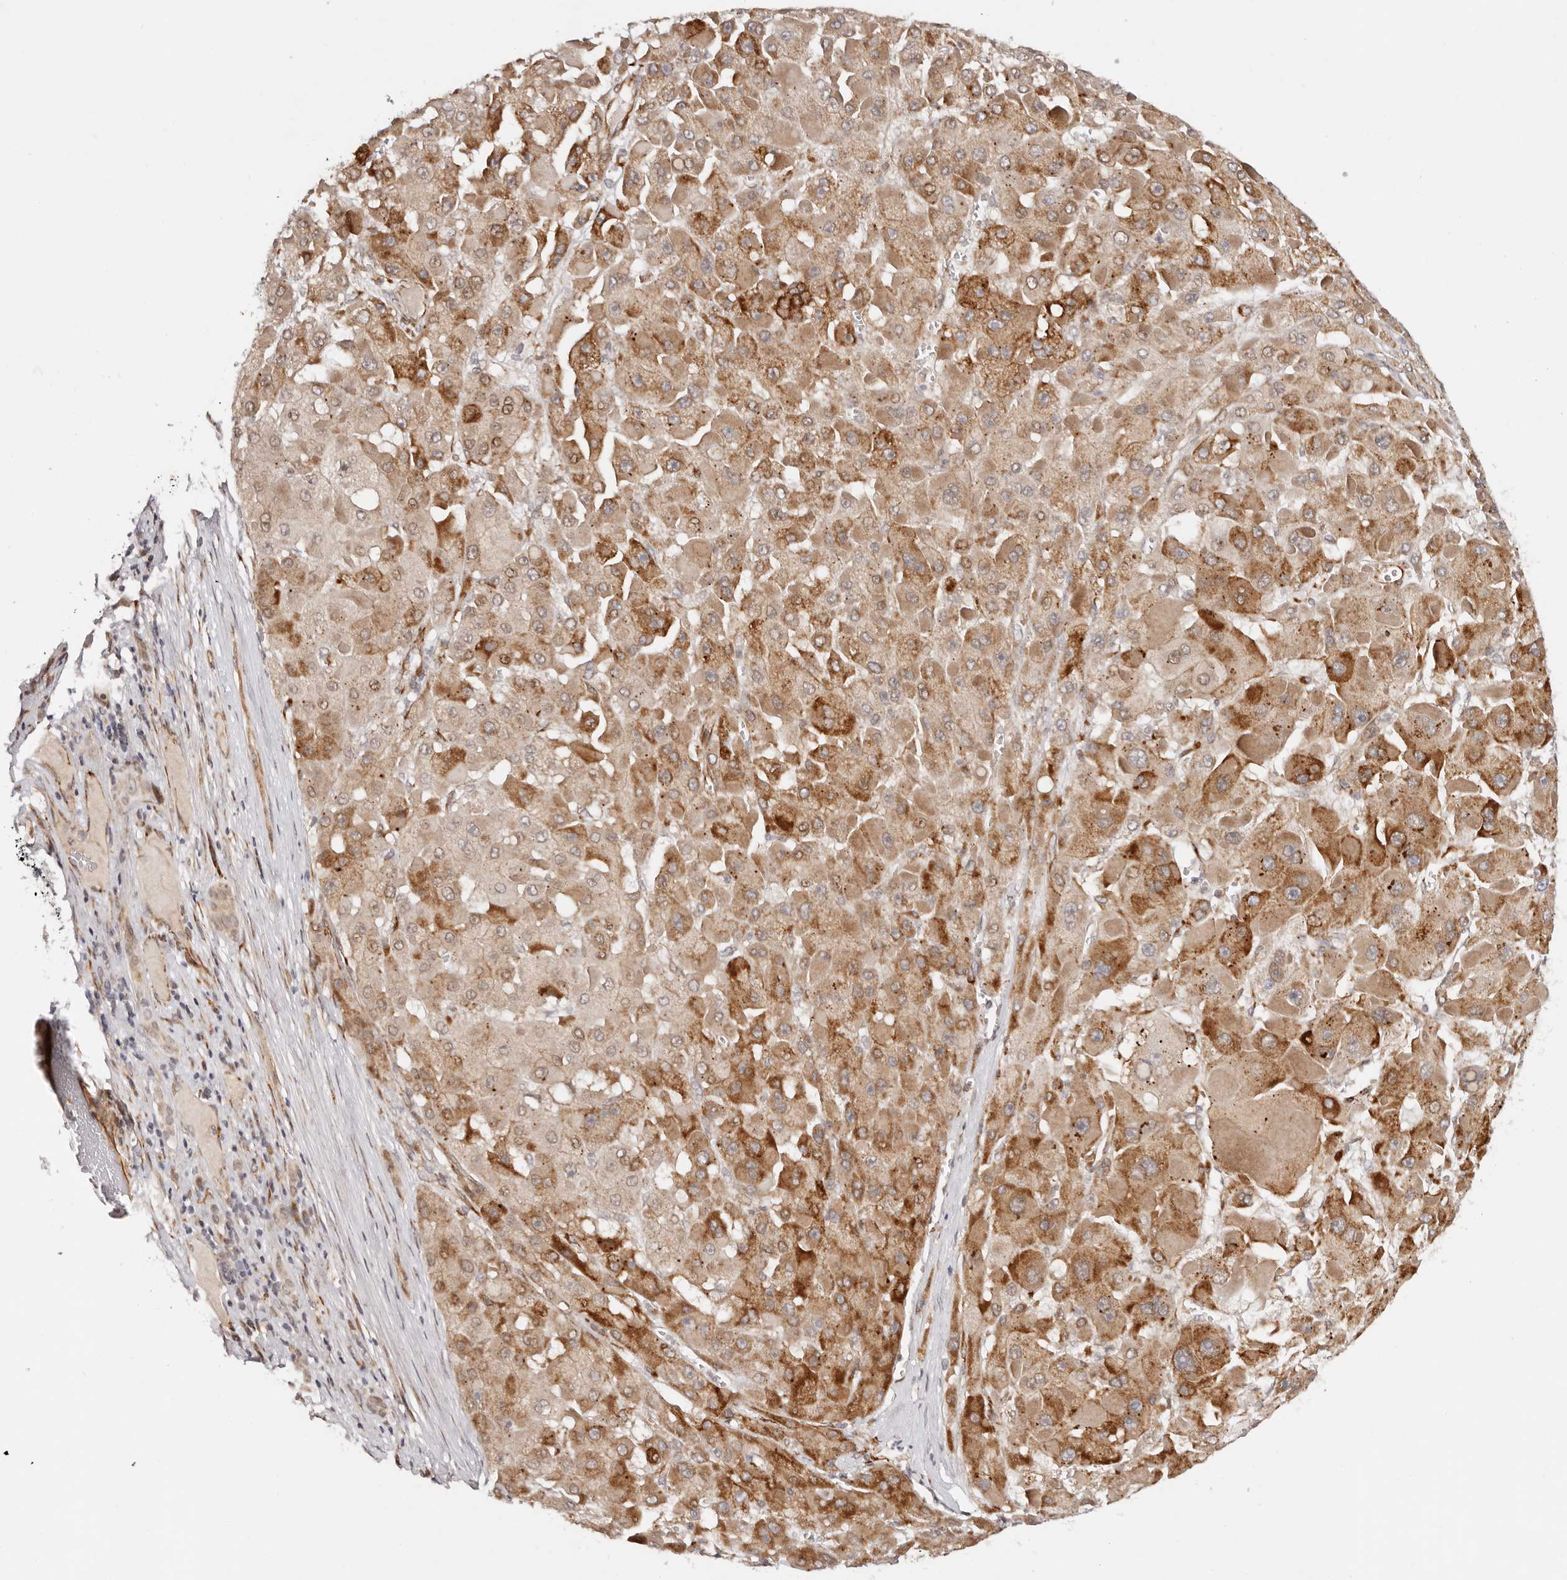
{"staining": {"intensity": "moderate", "quantity": ">75%", "location": "cytoplasmic/membranous"}, "tissue": "liver cancer", "cell_type": "Tumor cells", "image_type": "cancer", "snomed": [{"axis": "morphology", "description": "Carcinoma, Hepatocellular, NOS"}, {"axis": "topography", "description": "Liver"}], "caption": "This is a histology image of immunohistochemistry staining of liver cancer (hepatocellular carcinoma), which shows moderate expression in the cytoplasmic/membranous of tumor cells.", "gene": "BCL2L15", "patient": {"sex": "female", "age": 73}}